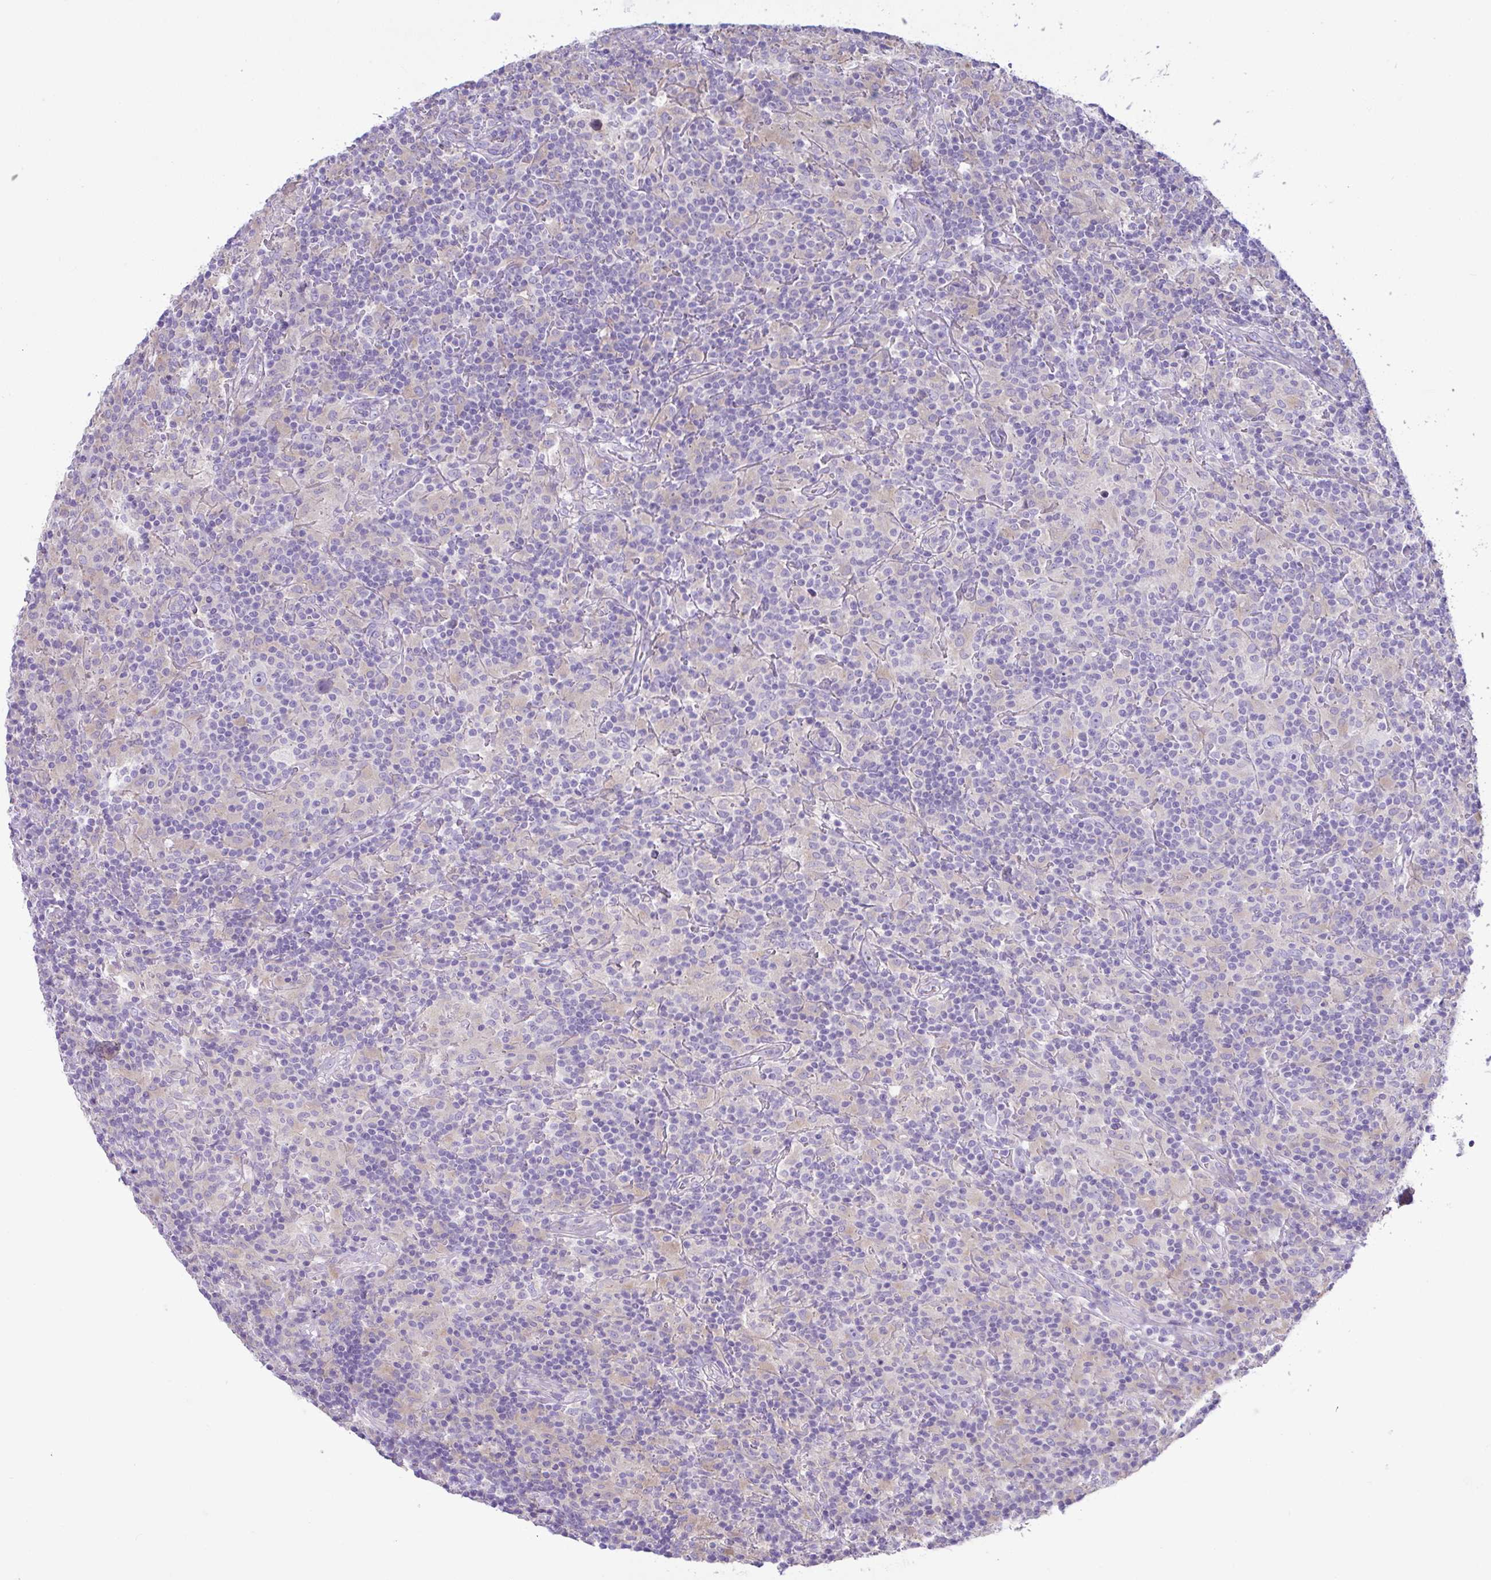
{"staining": {"intensity": "negative", "quantity": "none", "location": "none"}, "tissue": "lymphoma", "cell_type": "Tumor cells", "image_type": "cancer", "snomed": [{"axis": "morphology", "description": "Hodgkin's disease, NOS"}, {"axis": "topography", "description": "Lymph node"}], "caption": "DAB (3,3'-diaminobenzidine) immunohistochemical staining of lymphoma shows no significant expression in tumor cells.", "gene": "OR4P4", "patient": {"sex": "male", "age": 70}}